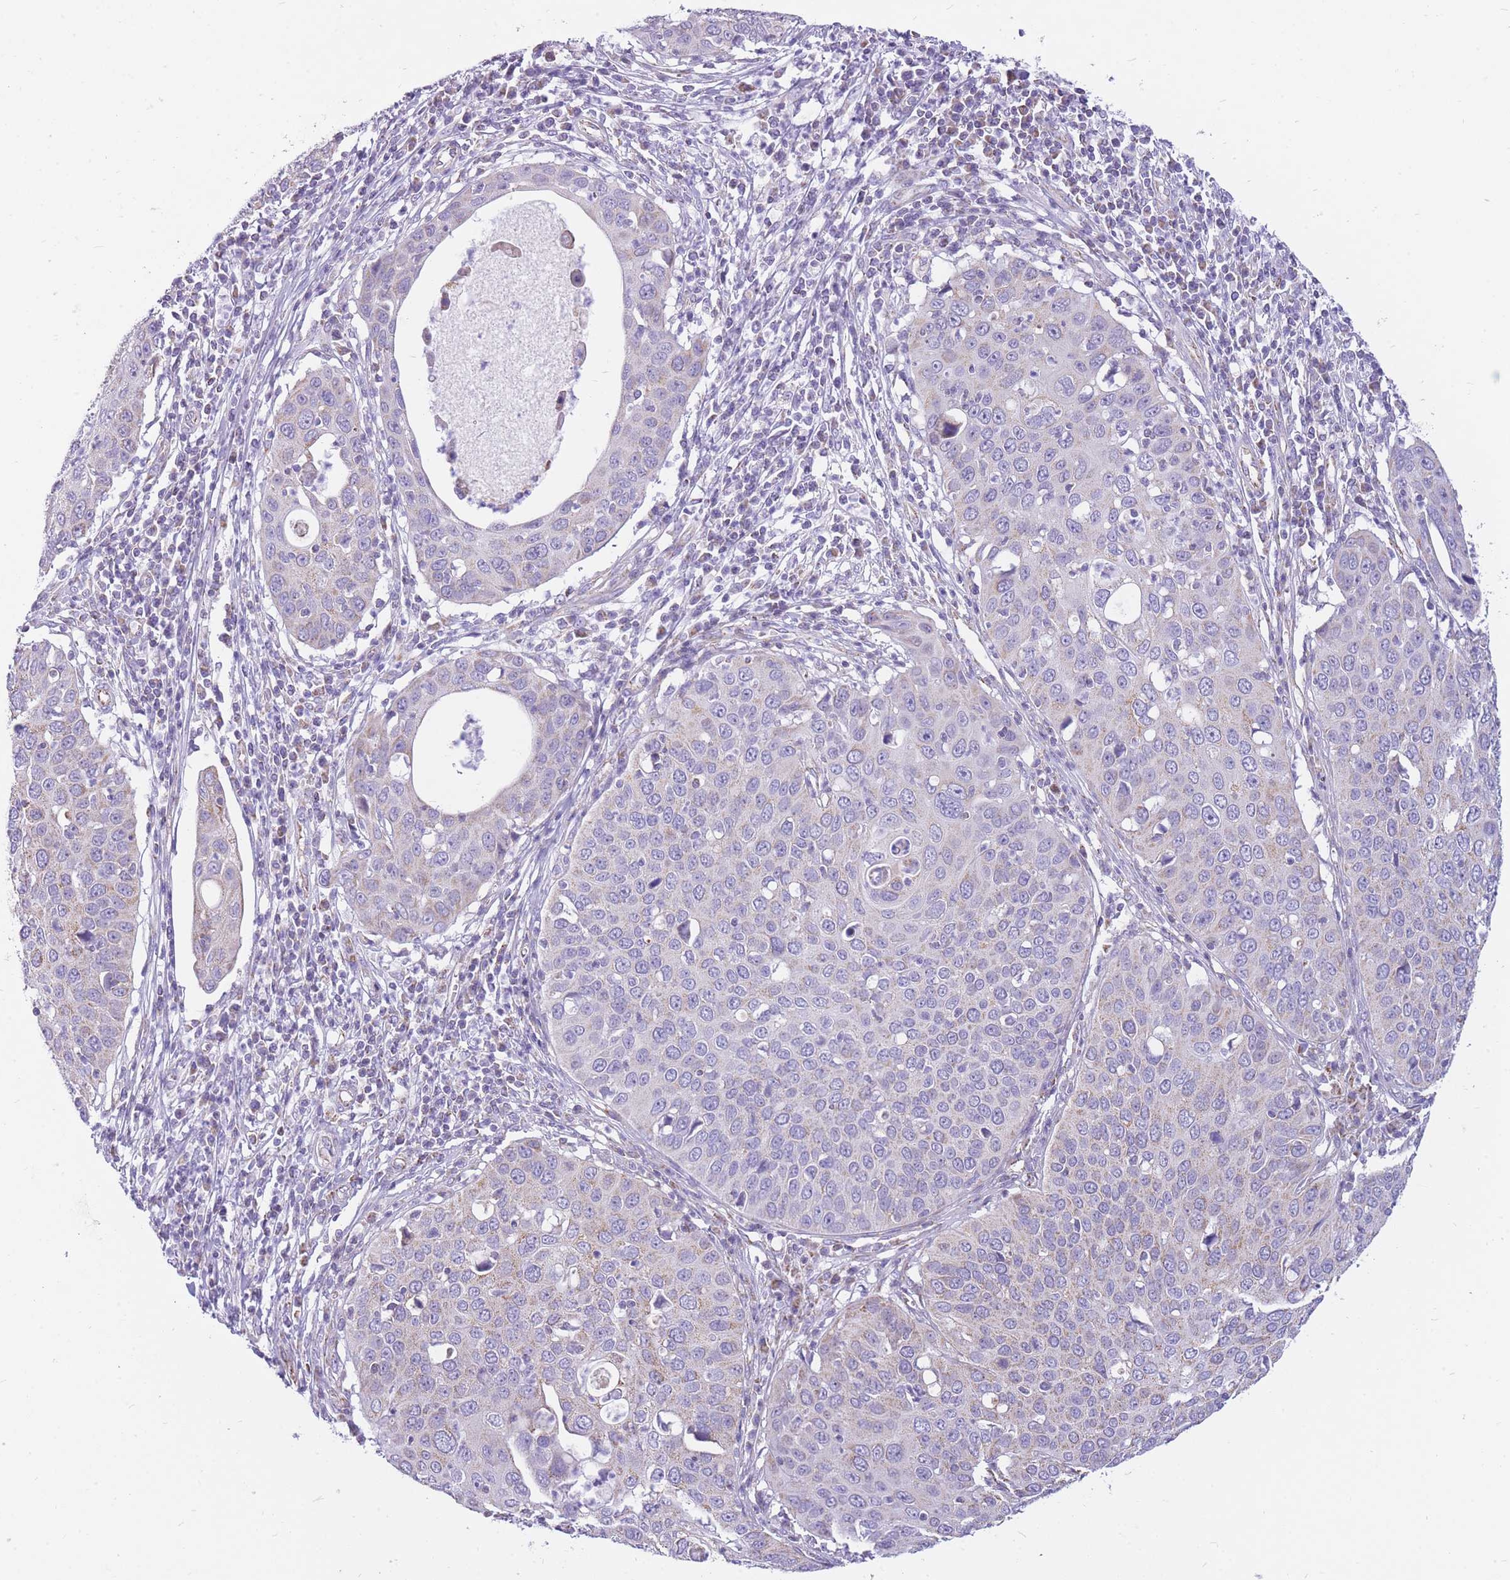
{"staining": {"intensity": "negative", "quantity": "none", "location": "none"}, "tissue": "cervical cancer", "cell_type": "Tumor cells", "image_type": "cancer", "snomed": [{"axis": "morphology", "description": "Squamous cell carcinoma, NOS"}, {"axis": "topography", "description": "Cervix"}], "caption": "IHC photomicrograph of cervical cancer stained for a protein (brown), which exhibits no staining in tumor cells. (IHC, brightfield microscopy, high magnification).", "gene": "PCSK1", "patient": {"sex": "female", "age": 36}}